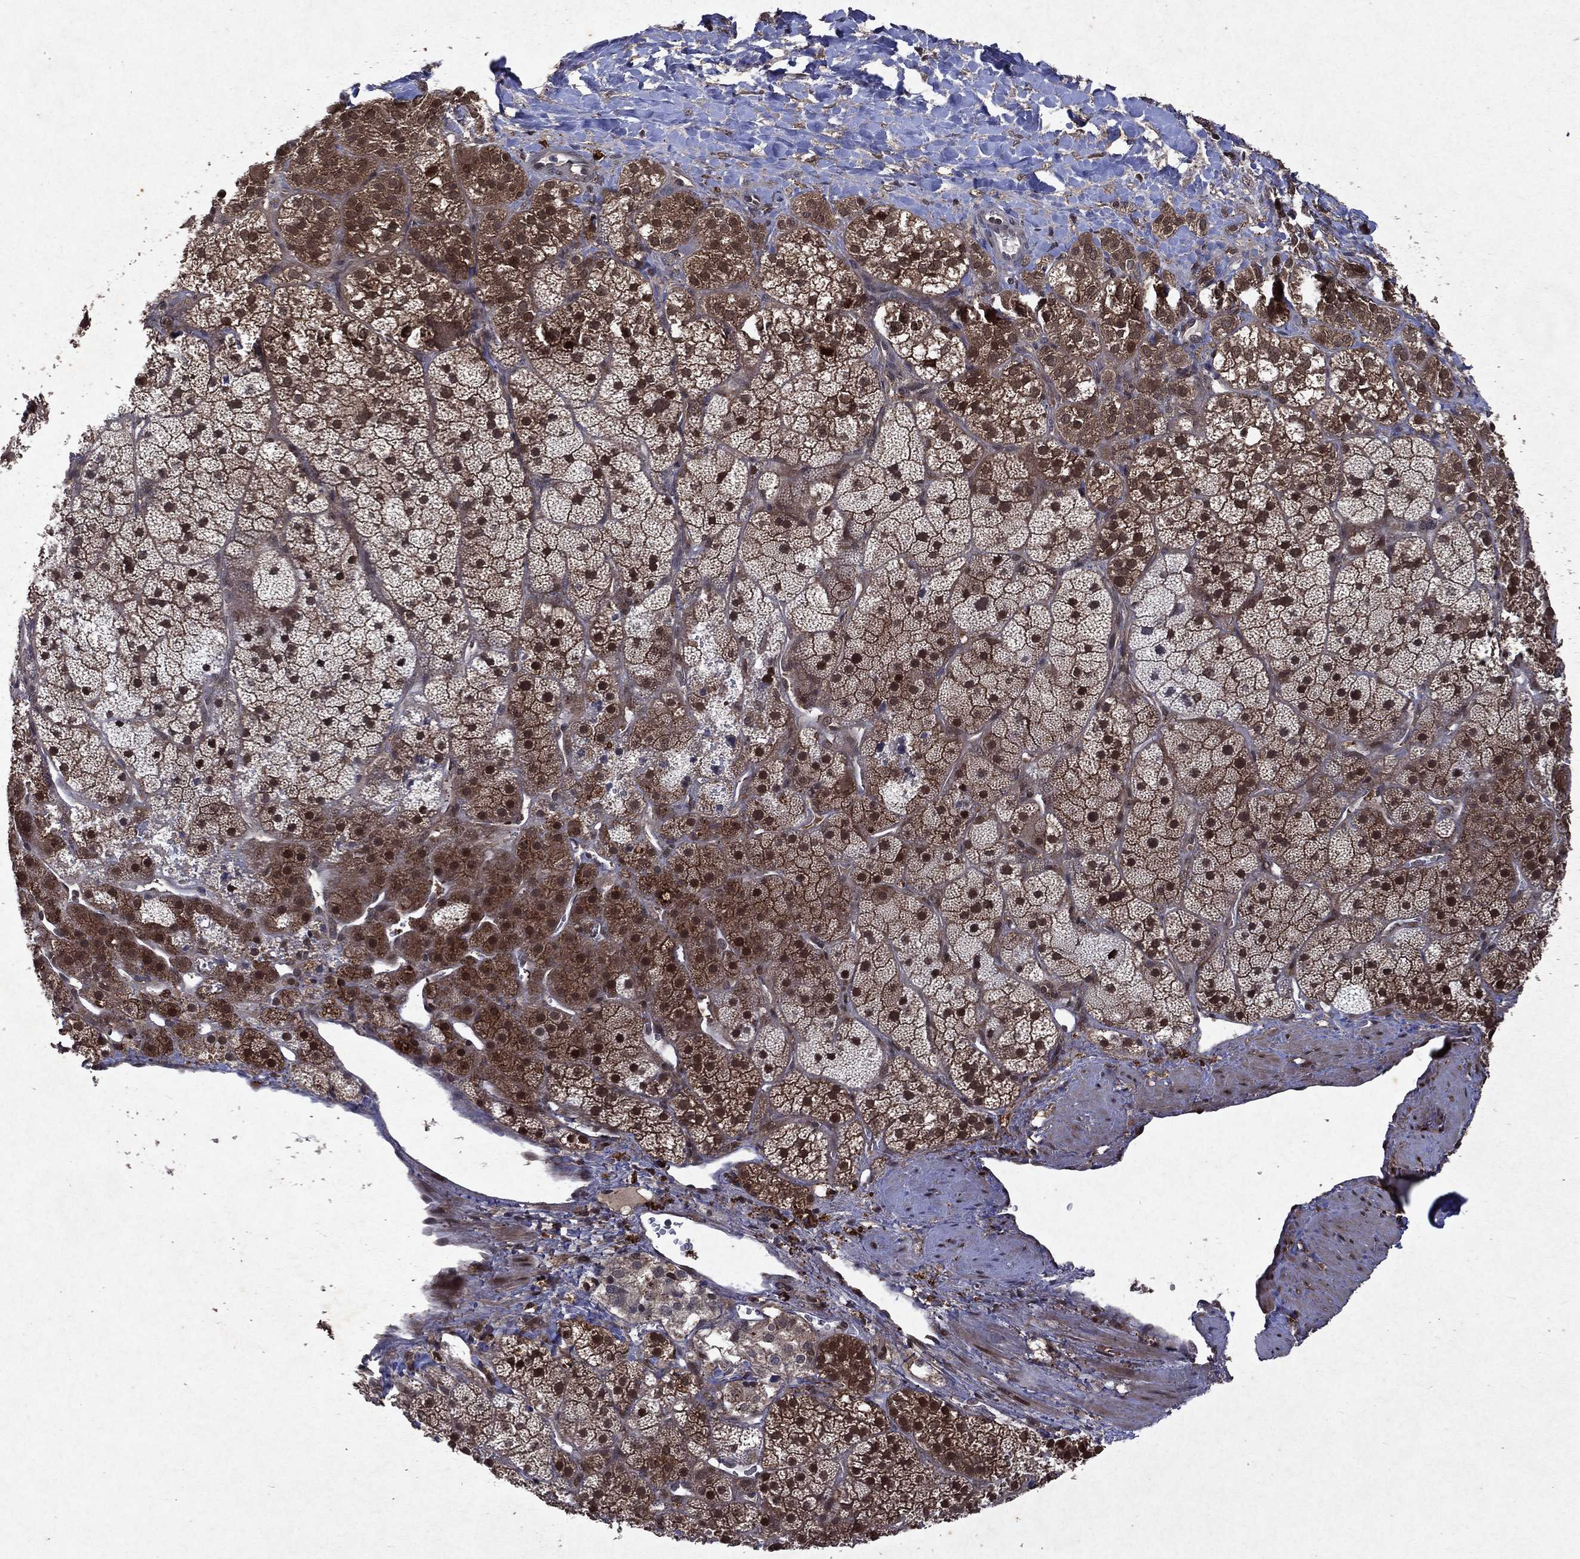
{"staining": {"intensity": "strong", "quantity": "25%-75%", "location": "cytoplasmic/membranous,nuclear"}, "tissue": "adrenal gland", "cell_type": "Glandular cells", "image_type": "normal", "snomed": [{"axis": "morphology", "description": "Normal tissue, NOS"}, {"axis": "topography", "description": "Adrenal gland"}], "caption": "This is a photomicrograph of IHC staining of unremarkable adrenal gland, which shows strong positivity in the cytoplasmic/membranous,nuclear of glandular cells.", "gene": "MTAP", "patient": {"sex": "male", "age": 57}}